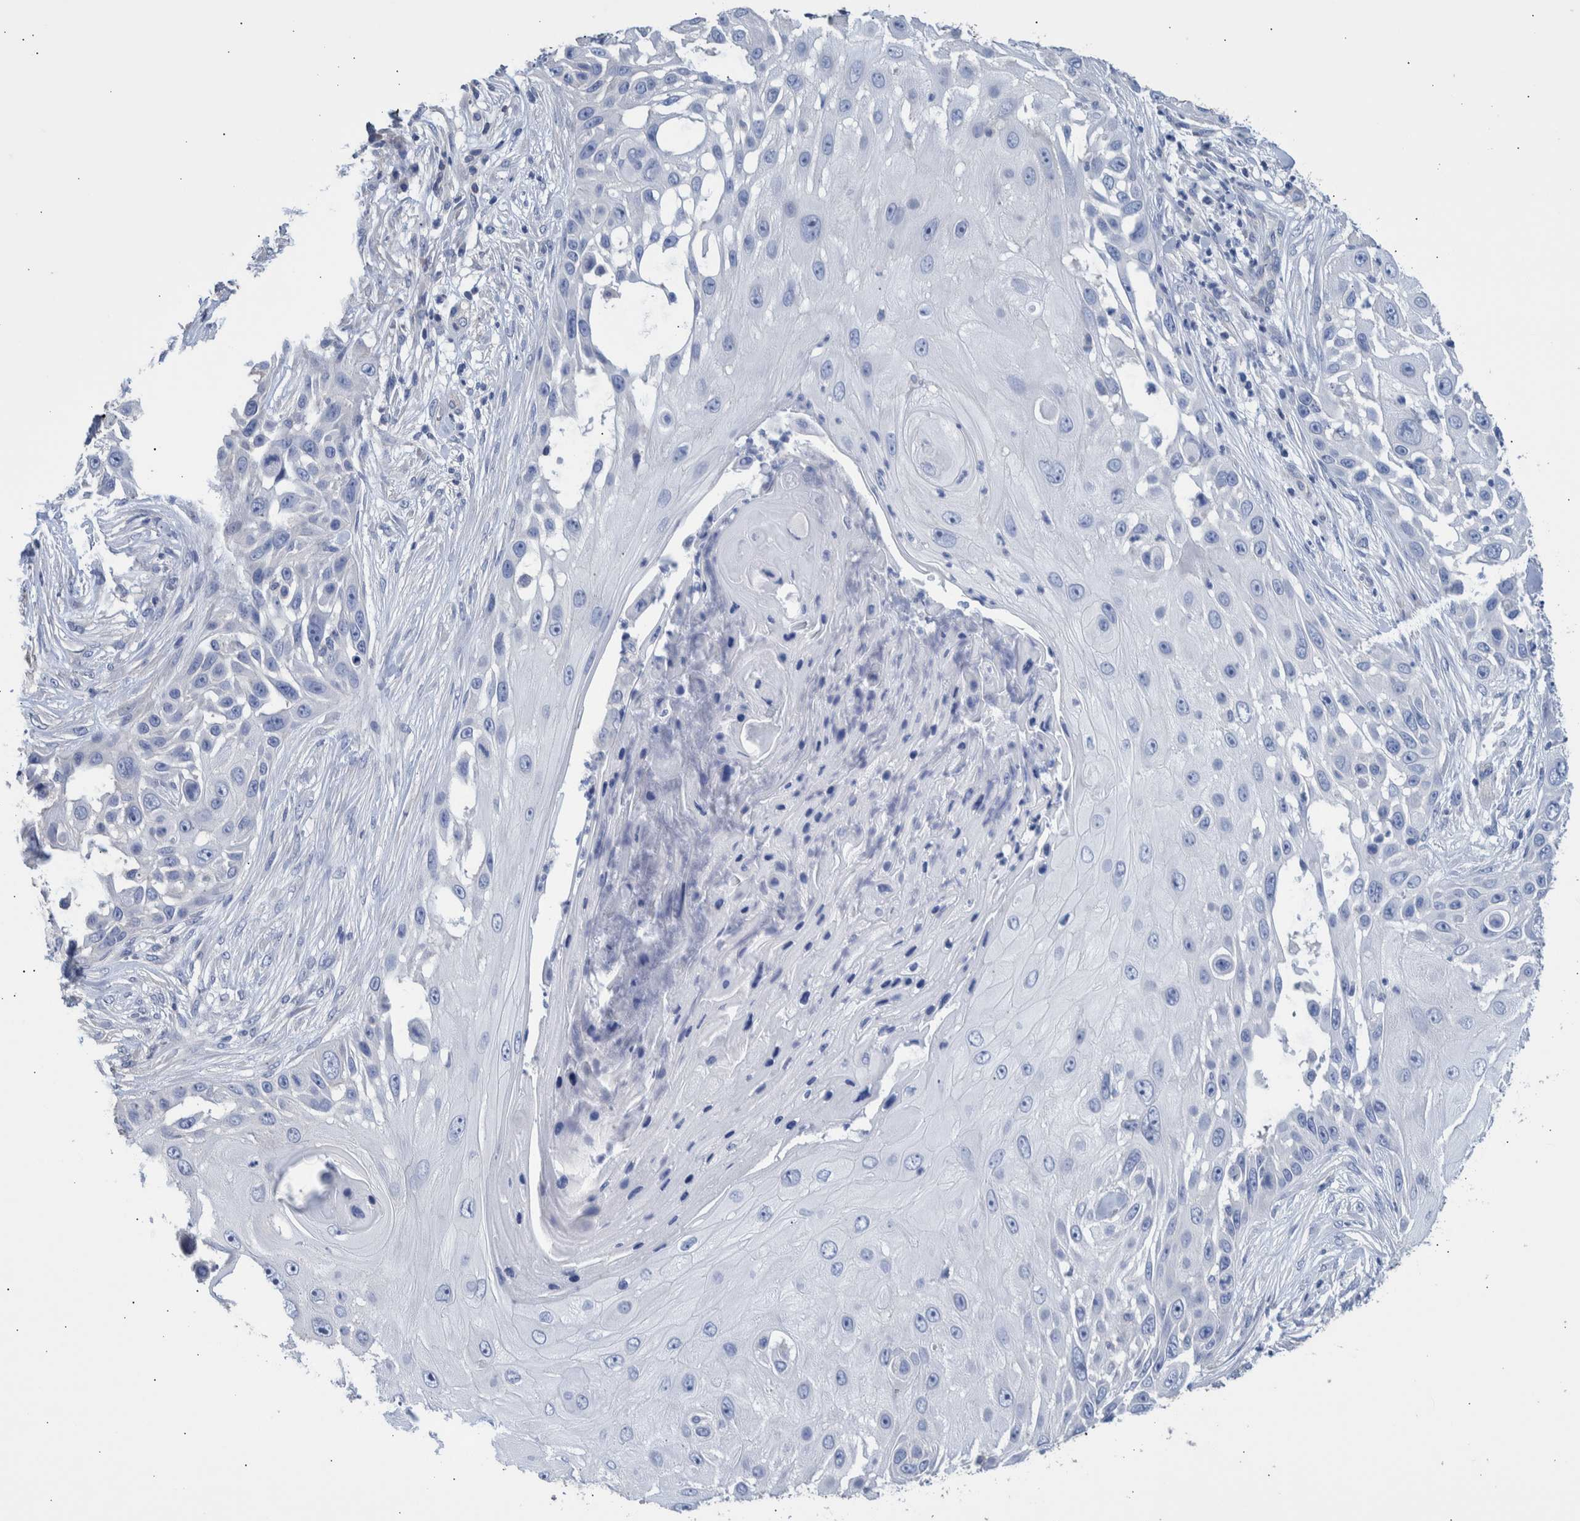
{"staining": {"intensity": "negative", "quantity": "none", "location": "none"}, "tissue": "skin cancer", "cell_type": "Tumor cells", "image_type": "cancer", "snomed": [{"axis": "morphology", "description": "Squamous cell carcinoma, NOS"}, {"axis": "topography", "description": "Skin"}], "caption": "A photomicrograph of skin cancer stained for a protein displays no brown staining in tumor cells.", "gene": "PPP3CC", "patient": {"sex": "female", "age": 44}}